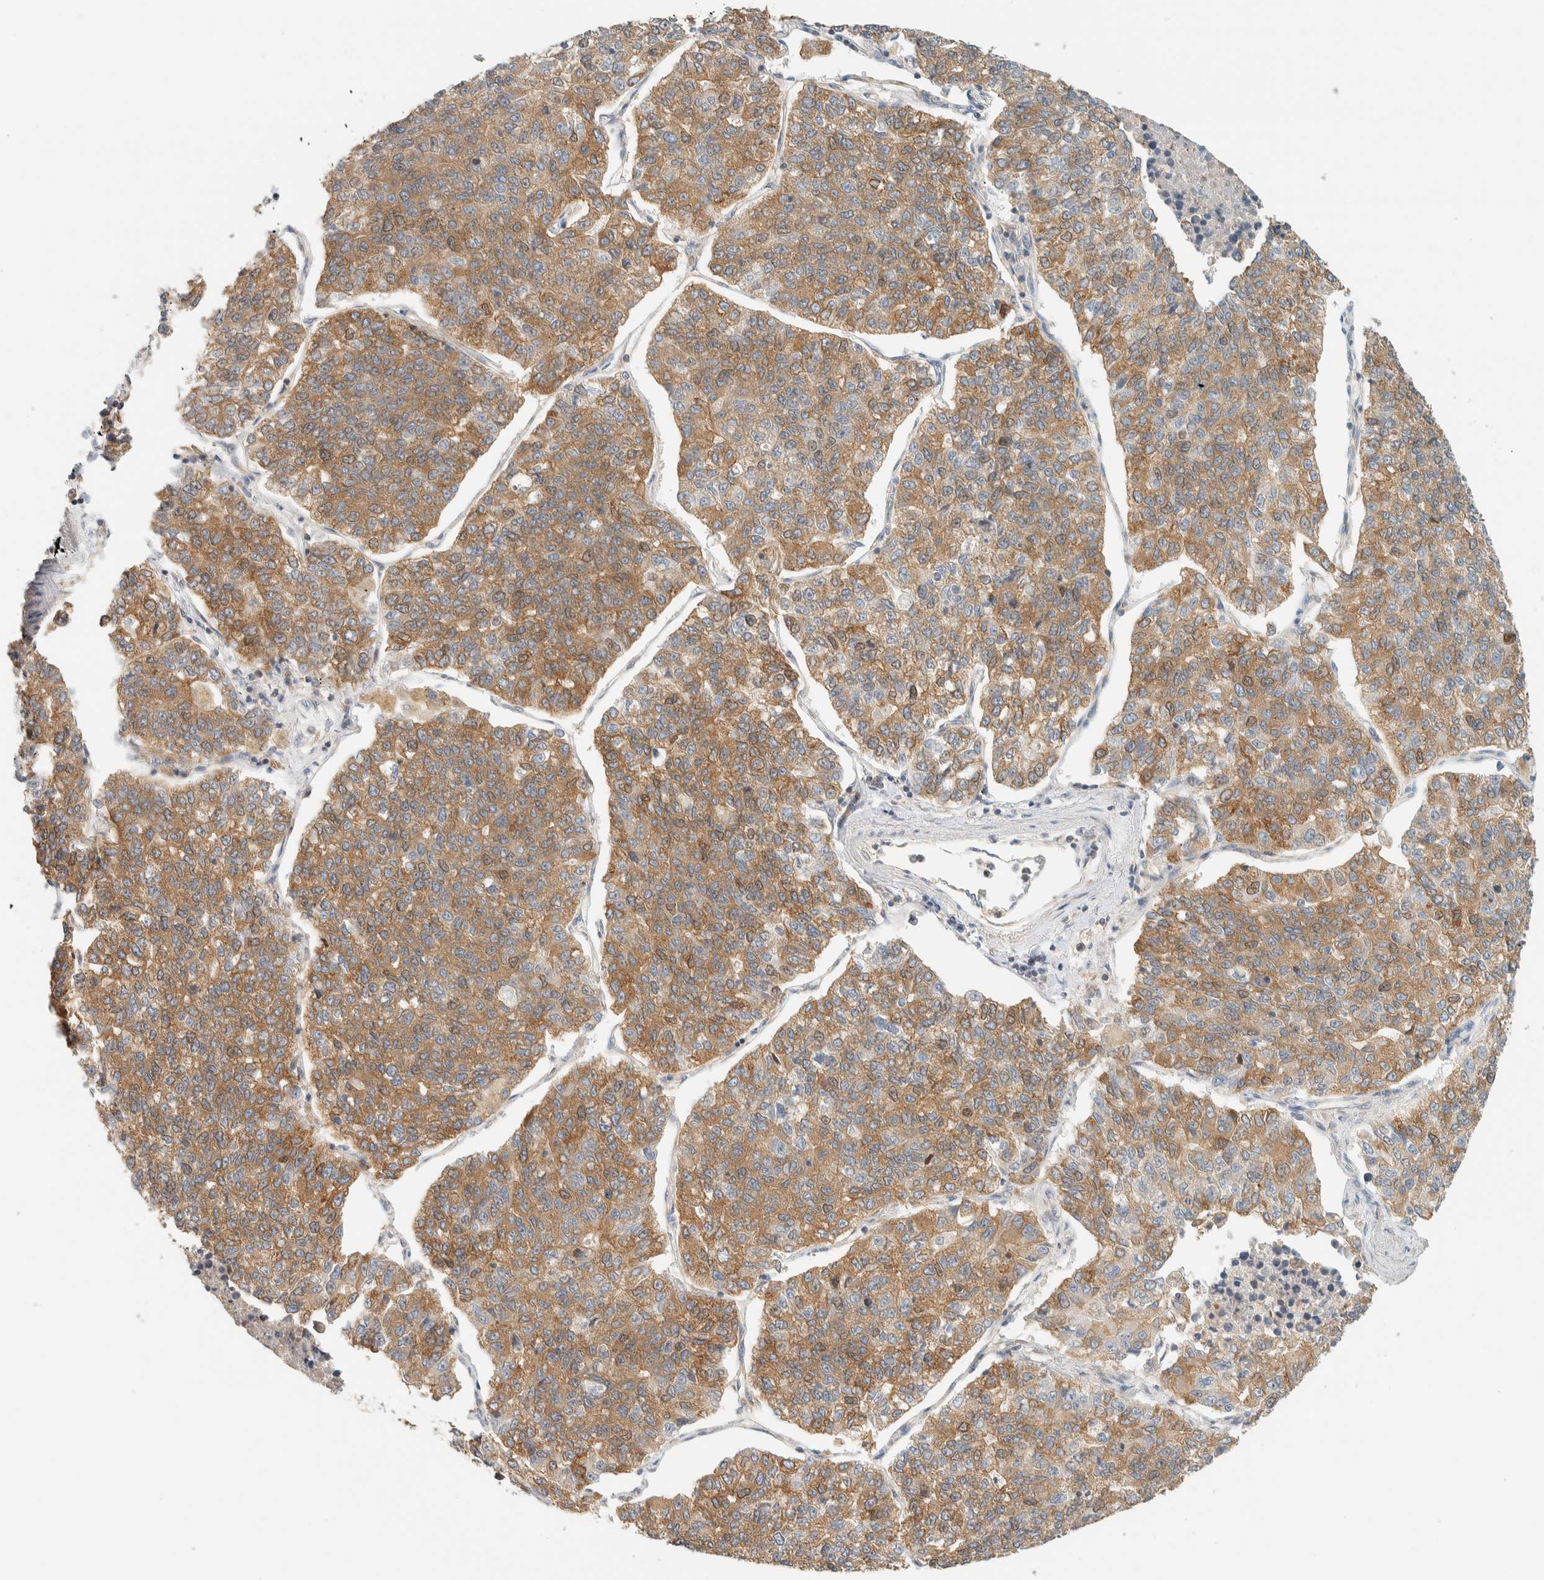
{"staining": {"intensity": "moderate", "quantity": ">75%", "location": "cytoplasmic/membranous"}, "tissue": "lung cancer", "cell_type": "Tumor cells", "image_type": "cancer", "snomed": [{"axis": "morphology", "description": "Adenocarcinoma, NOS"}, {"axis": "topography", "description": "Lung"}], "caption": "Immunohistochemical staining of lung cancer (adenocarcinoma) reveals medium levels of moderate cytoplasmic/membranous protein expression in about >75% of tumor cells.", "gene": "ARFGEF1", "patient": {"sex": "male", "age": 49}}